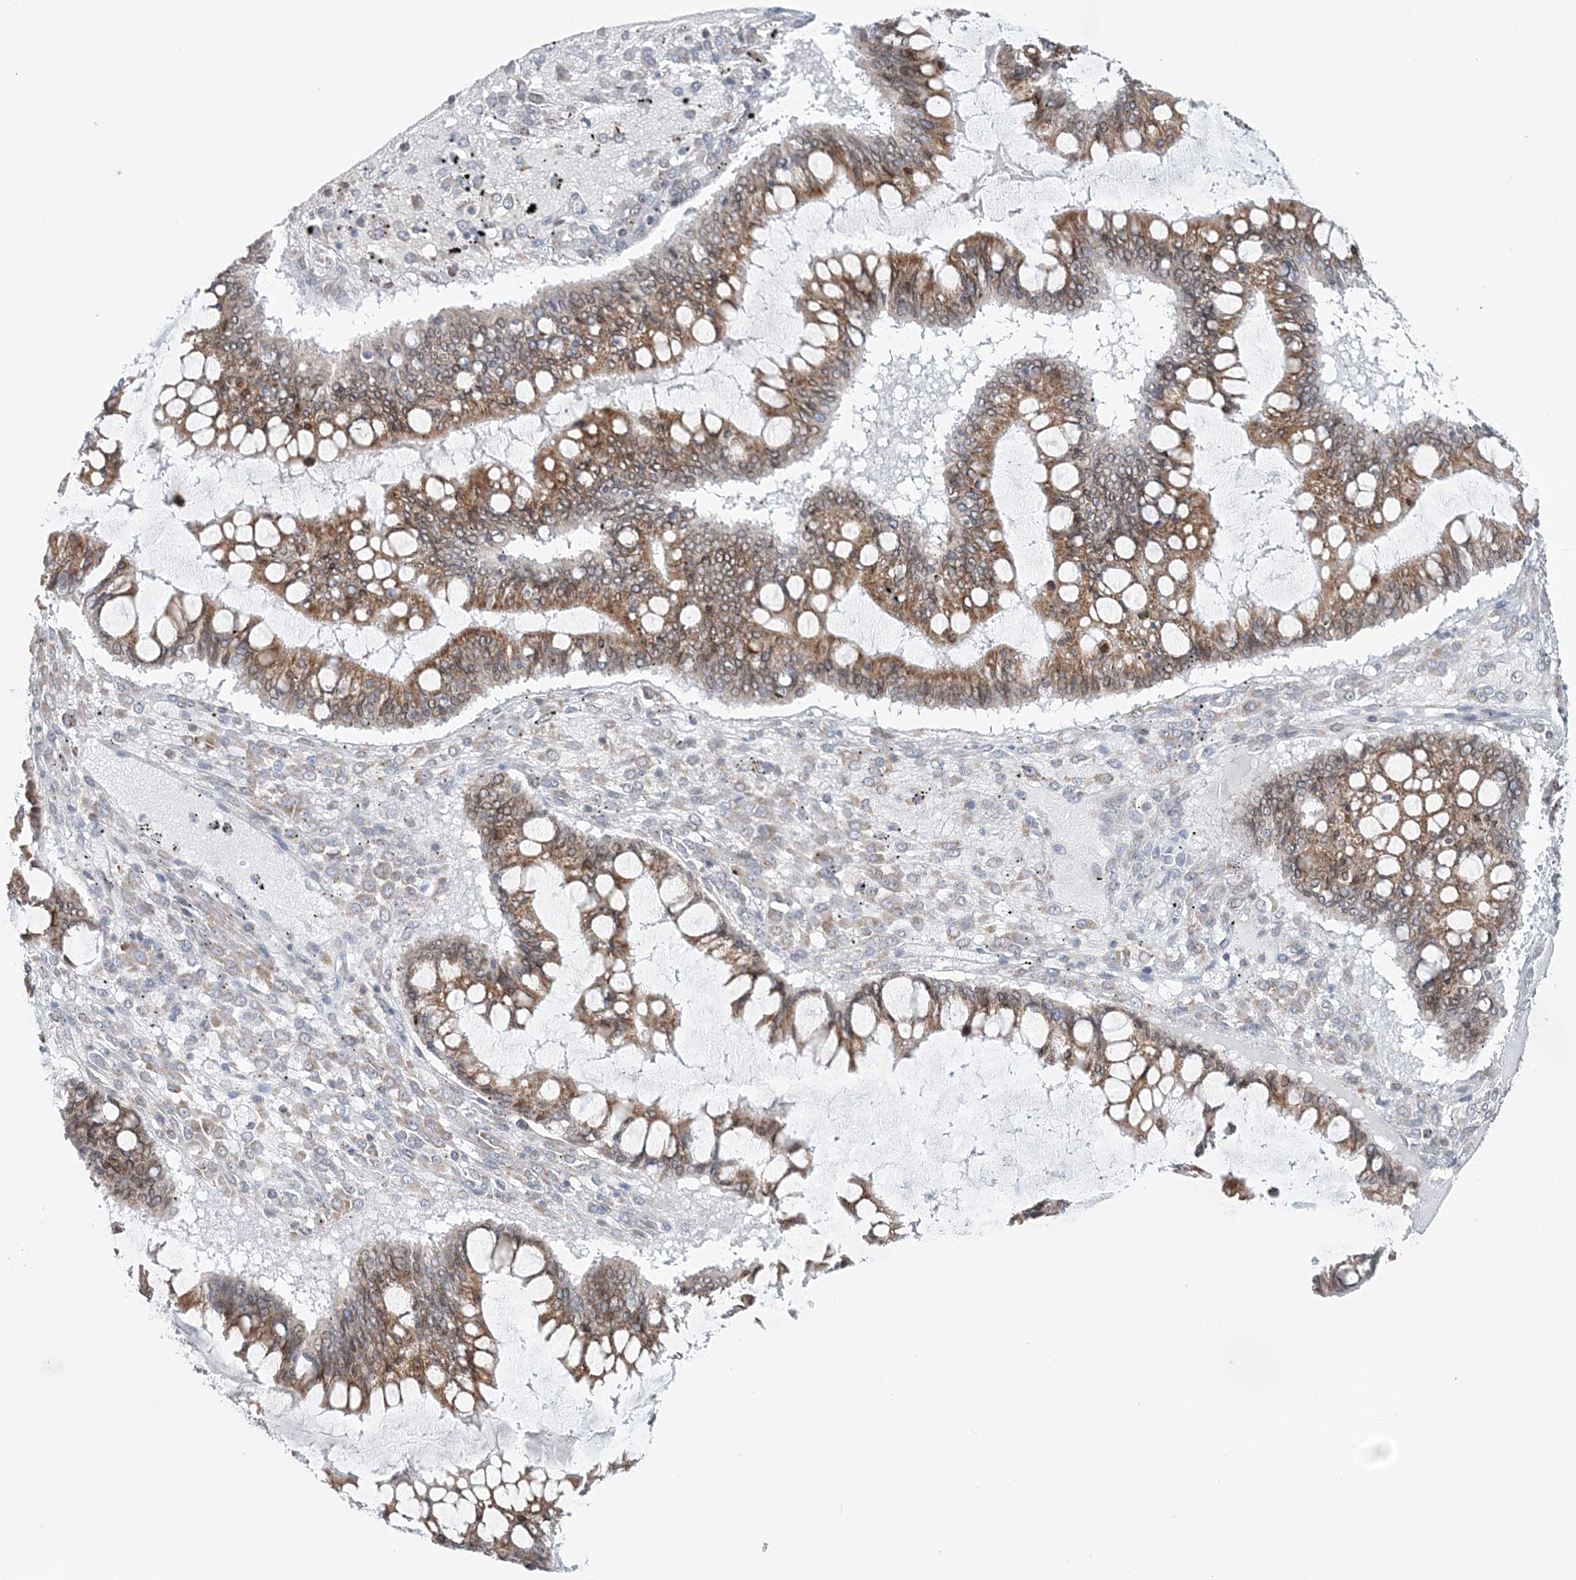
{"staining": {"intensity": "moderate", "quantity": ">75%", "location": "cytoplasmic/membranous"}, "tissue": "ovarian cancer", "cell_type": "Tumor cells", "image_type": "cancer", "snomed": [{"axis": "morphology", "description": "Cystadenocarcinoma, mucinous, NOS"}, {"axis": "topography", "description": "Ovary"}], "caption": "Immunohistochemical staining of ovarian cancer reveals moderate cytoplasmic/membranous protein positivity in approximately >75% of tumor cells.", "gene": "TMED10", "patient": {"sex": "female", "age": 73}}